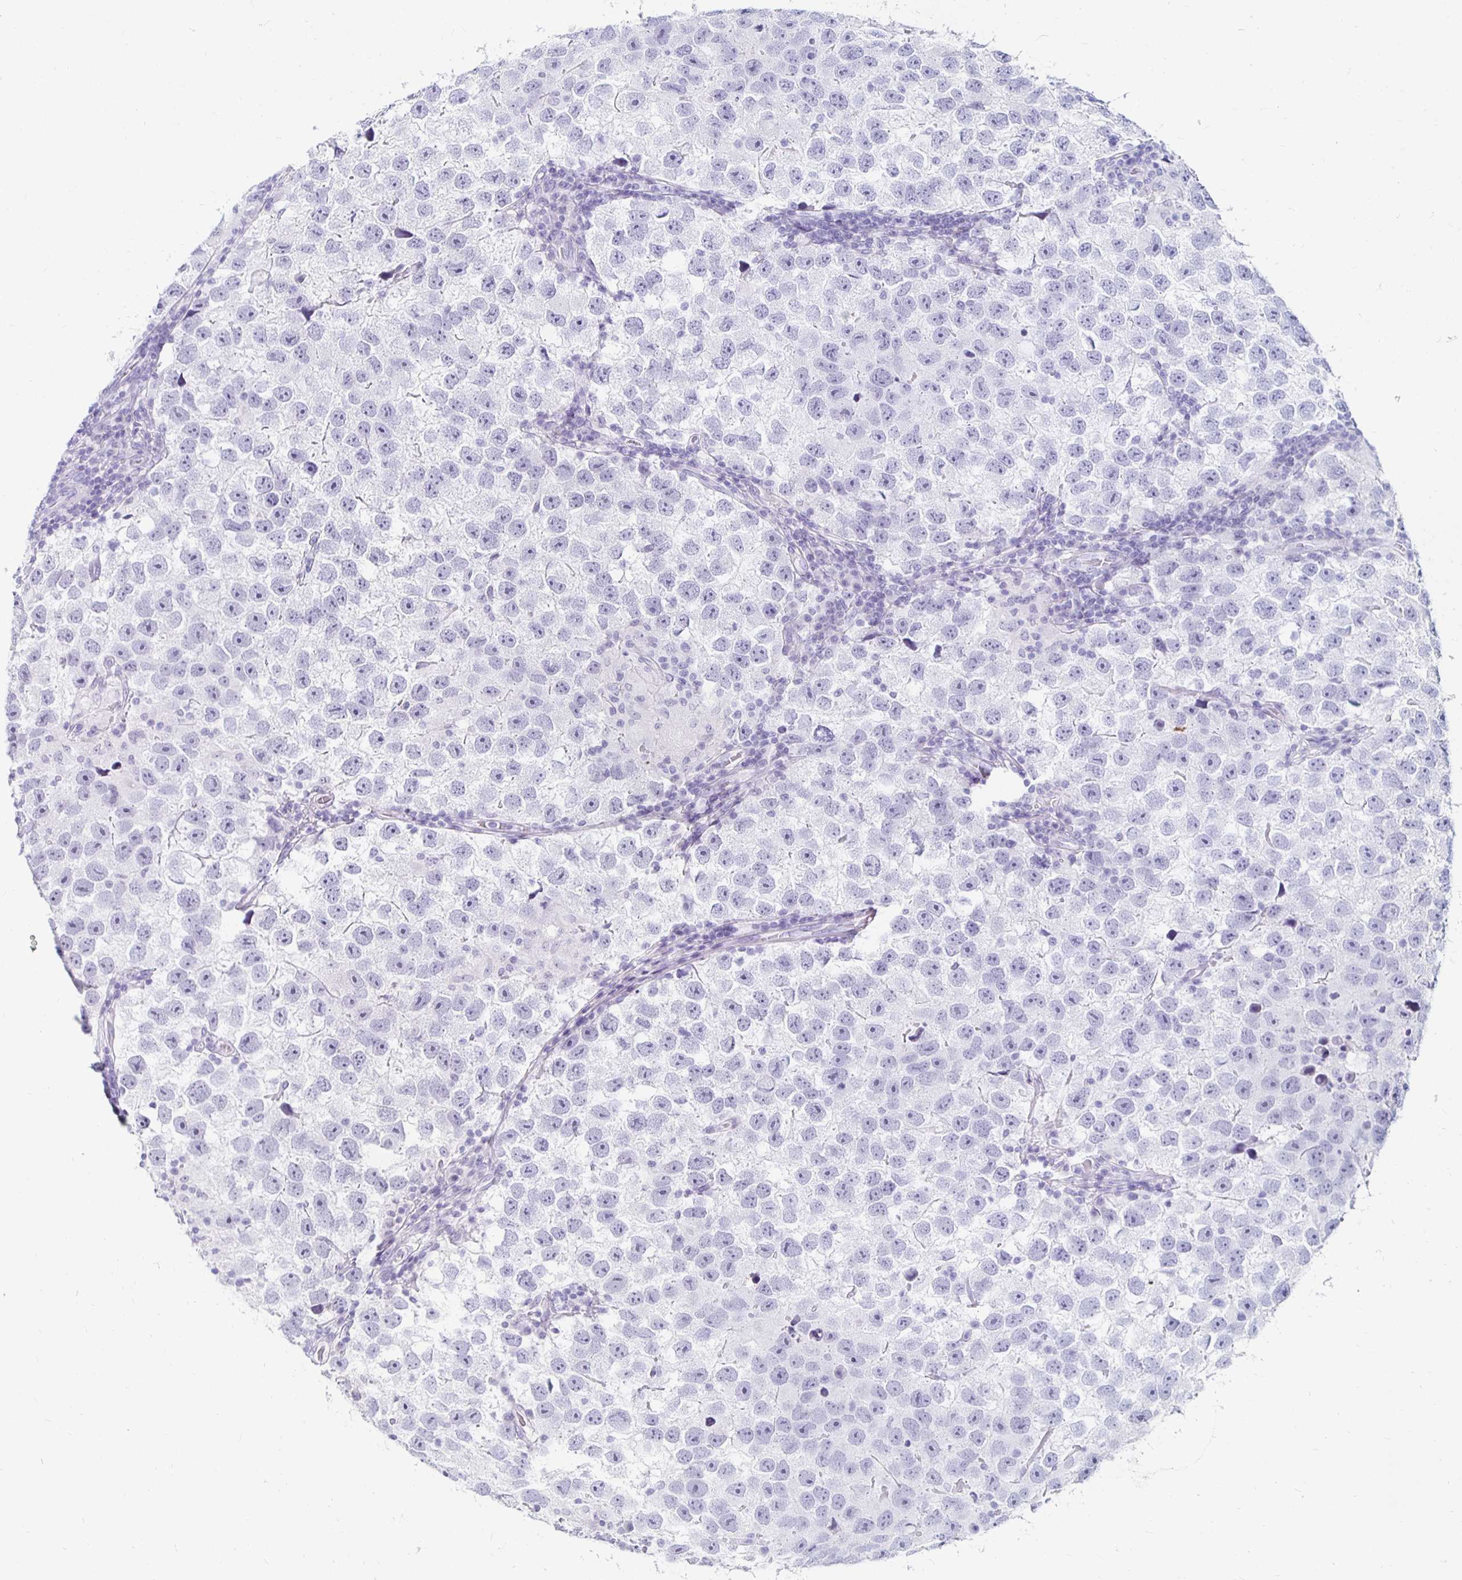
{"staining": {"intensity": "negative", "quantity": "none", "location": "none"}, "tissue": "testis cancer", "cell_type": "Tumor cells", "image_type": "cancer", "snomed": [{"axis": "morphology", "description": "Seminoma, NOS"}, {"axis": "topography", "description": "Testis"}], "caption": "A photomicrograph of testis seminoma stained for a protein reveals no brown staining in tumor cells. The staining was performed using DAB (3,3'-diaminobenzidine) to visualize the protein expression in brown, while the nuclei were stained in blue with hematoxylin (Magnification: 20x).", "gene": "KCNQ2", "patient": {"sex": "male", "age": 26}}